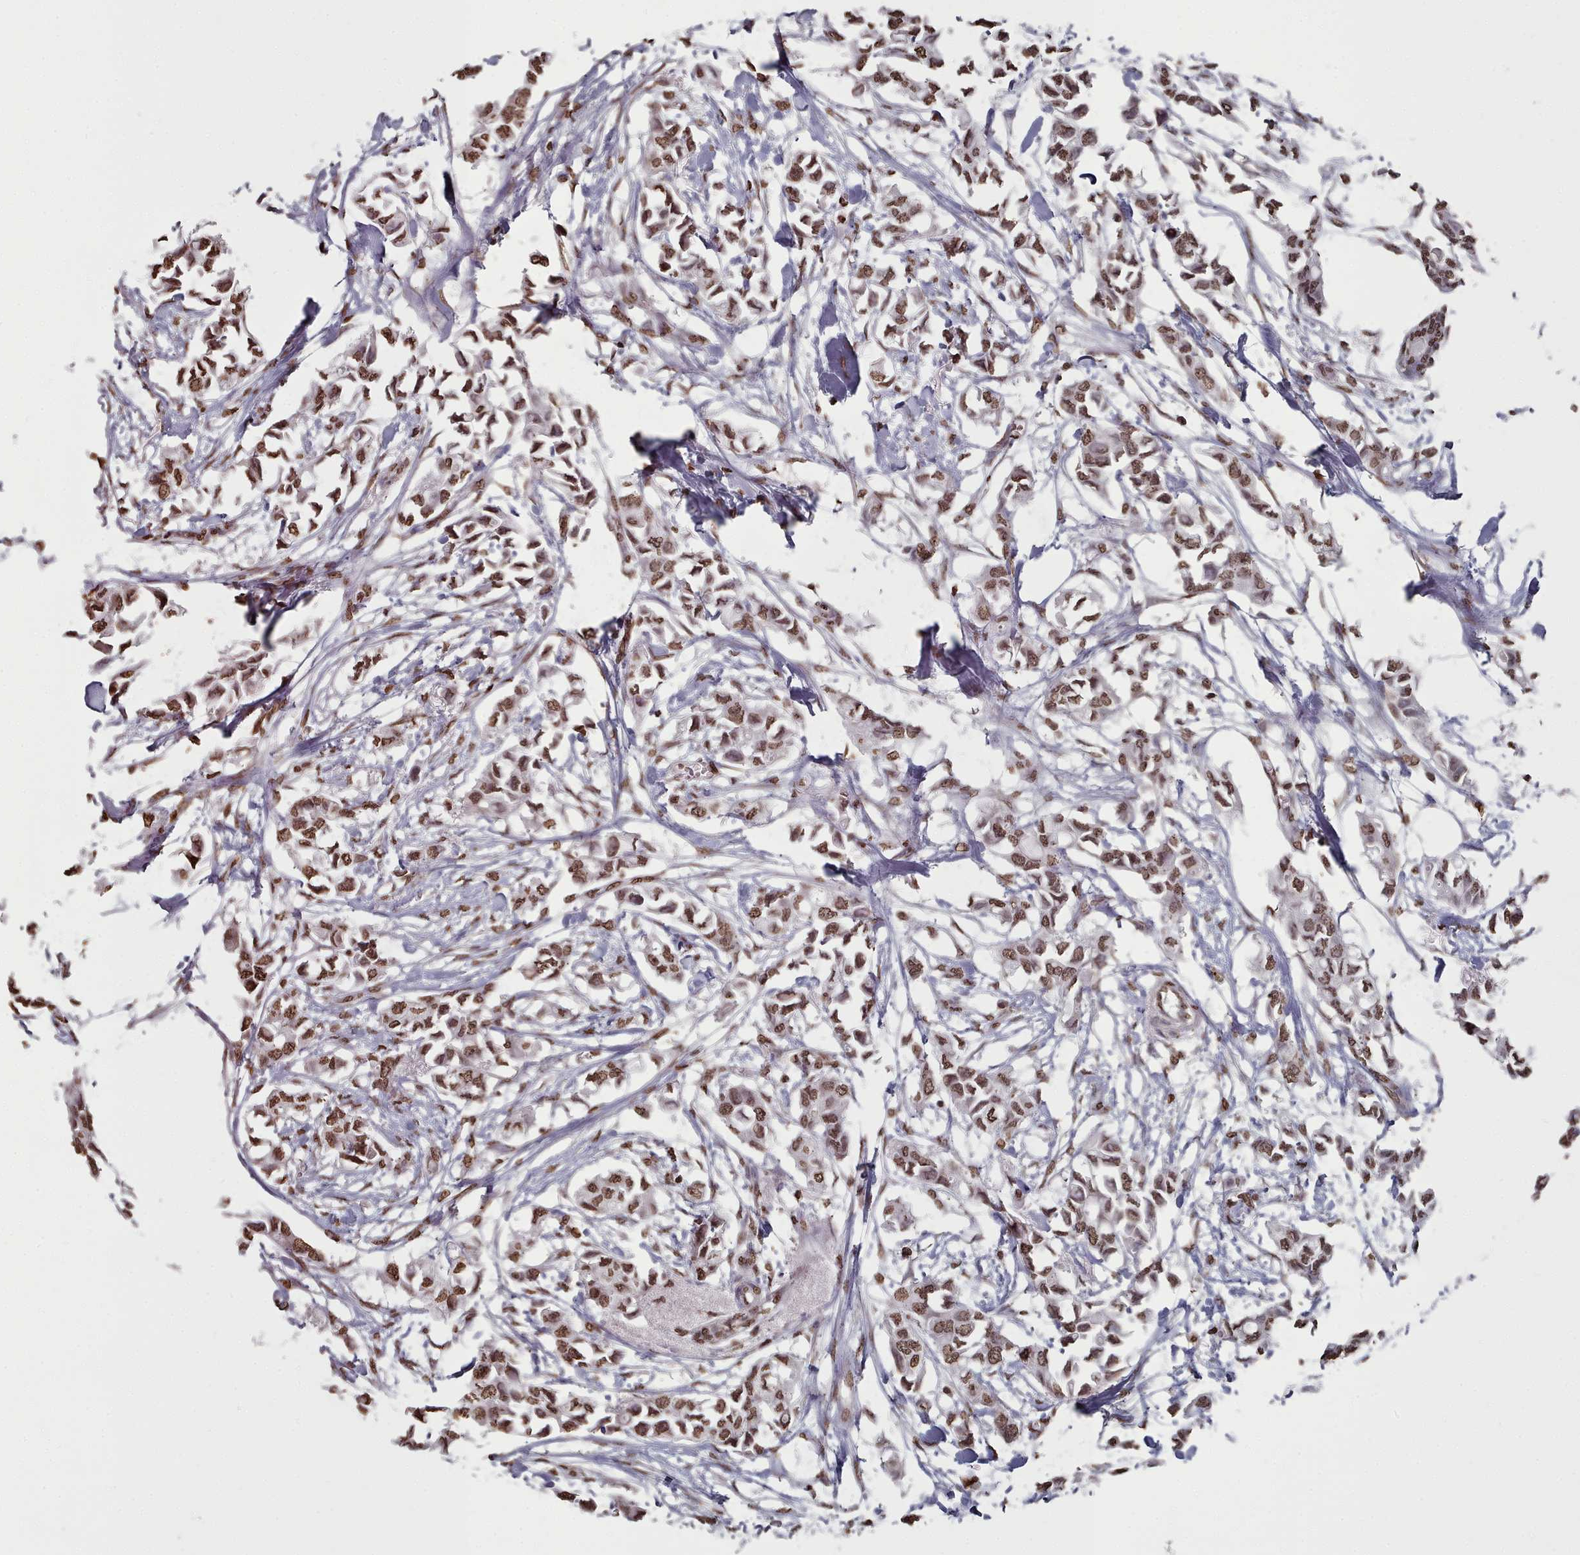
{"staining": {"intensity": "moderate", "quantity": ">75%", "location": "nuclear"}, "tissue": "breast cancer", "cell_type": "Tumor cells", "image_type": "cancer", "snomed": [{"axis": "morphology", "description": "Duct carcinoma"}, {"axis": "topography", "description": "Breast"}], "caption": "Tumor cells show medium levels of moderate nuclear positivity in approximately >75% of cells in breast cancer (infiltrating ductal carcinoma).", "gene": "PLEKHG5", "patient": {"sex": "female", "age": 41}}